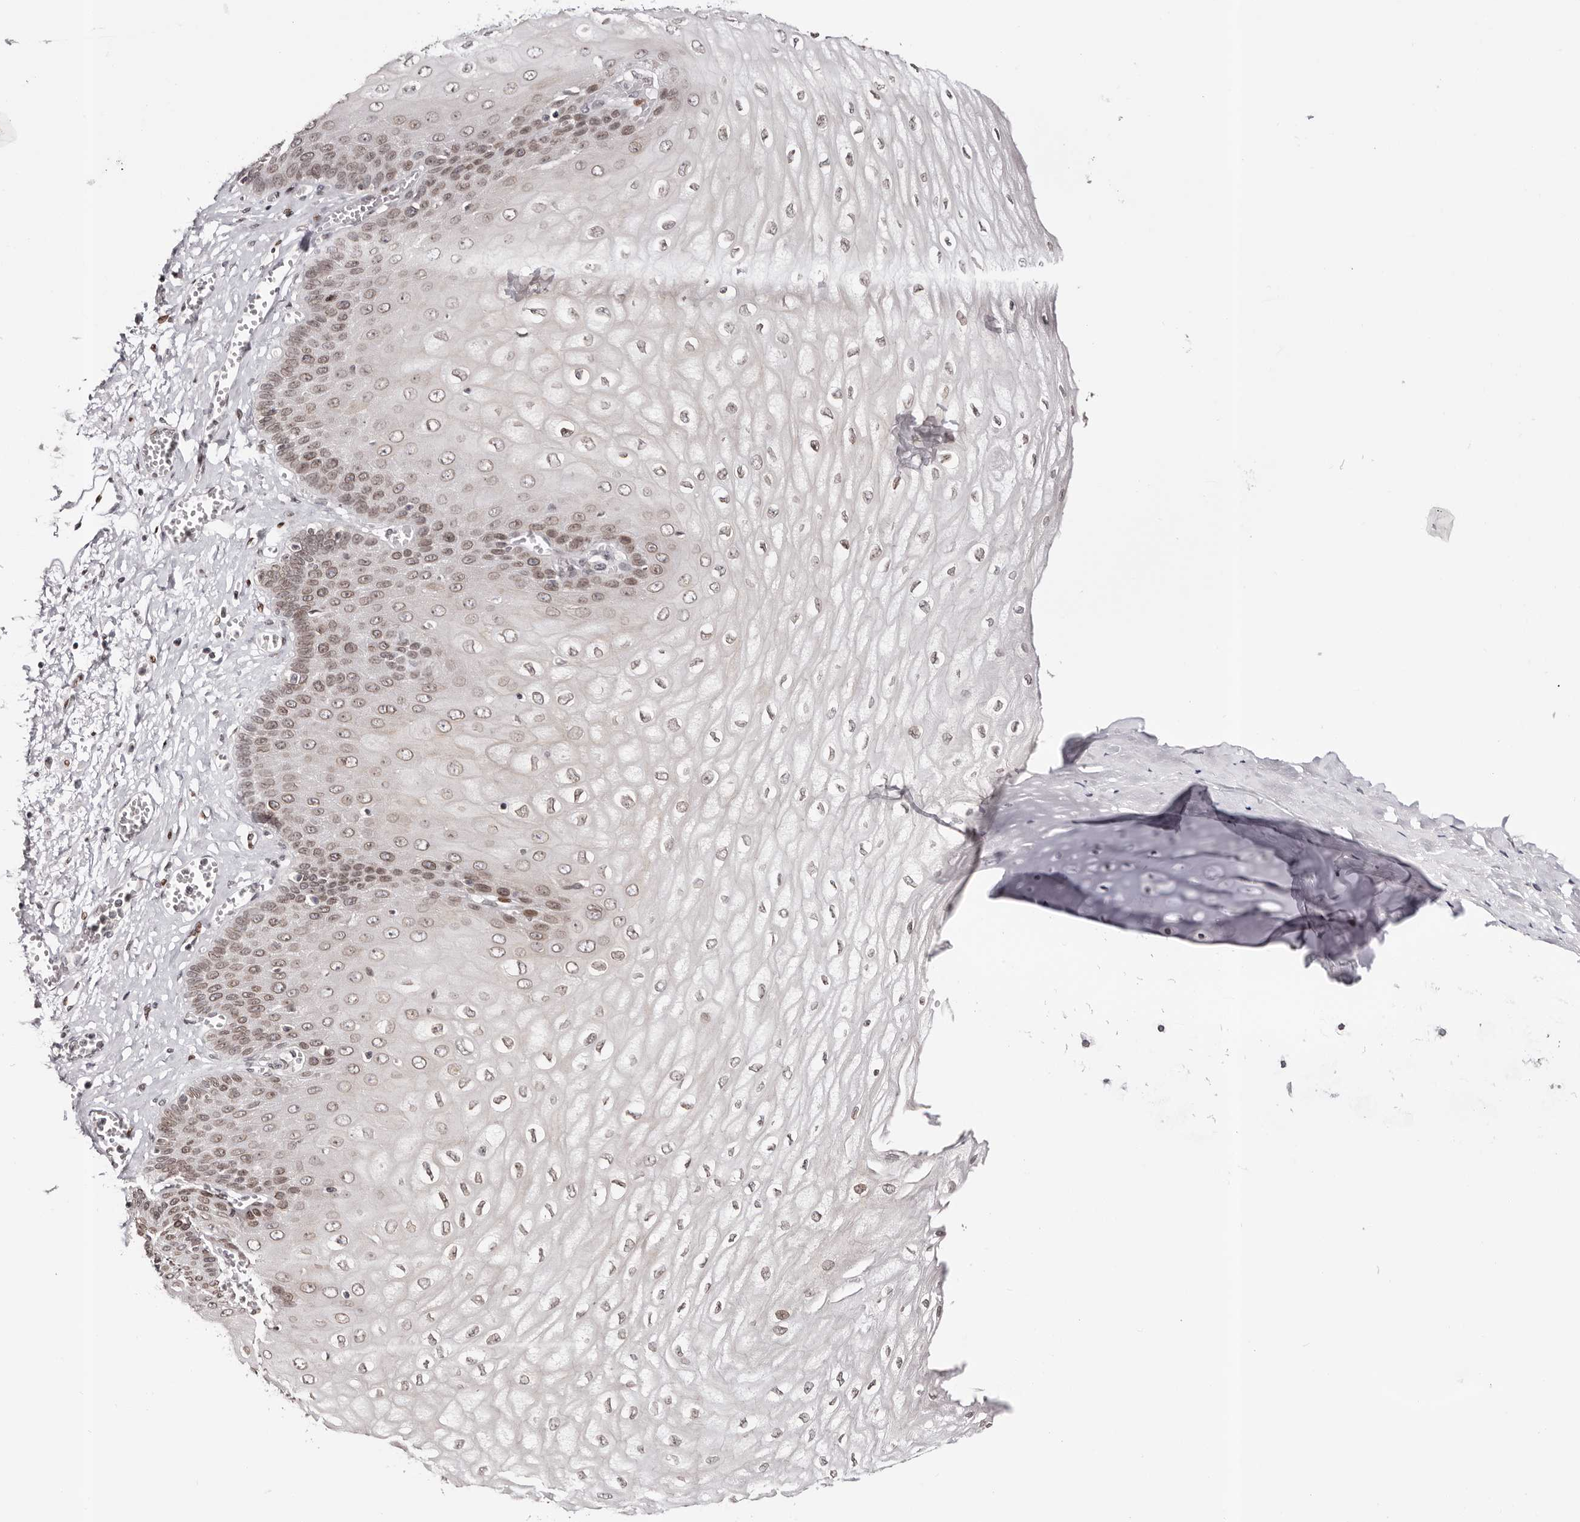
{"staining": {"intensity": "moderate", "quantity": ">75%", "location": "cytoplasmic/membranous,nuclear"}, "tissue": "esophagus", "cell_type": "Squamous epithelial cells", "image_type": "normal", "snomed": [{"axis": "morphology", "description": "Normal tissue, NOS"}, {"axis": "topography", "description": "Esophagus"}], "caption": "Brown immunohistochemical staining in benign esophagus demonstrates moderate cytoplasmic/membranous,nuclear staining in about >75% of squamous epithelial cells. (IHC, brightfield microscopy, high magnification).", "gene": "NUP153", "patient": {"sex": "male", "age": 60}}